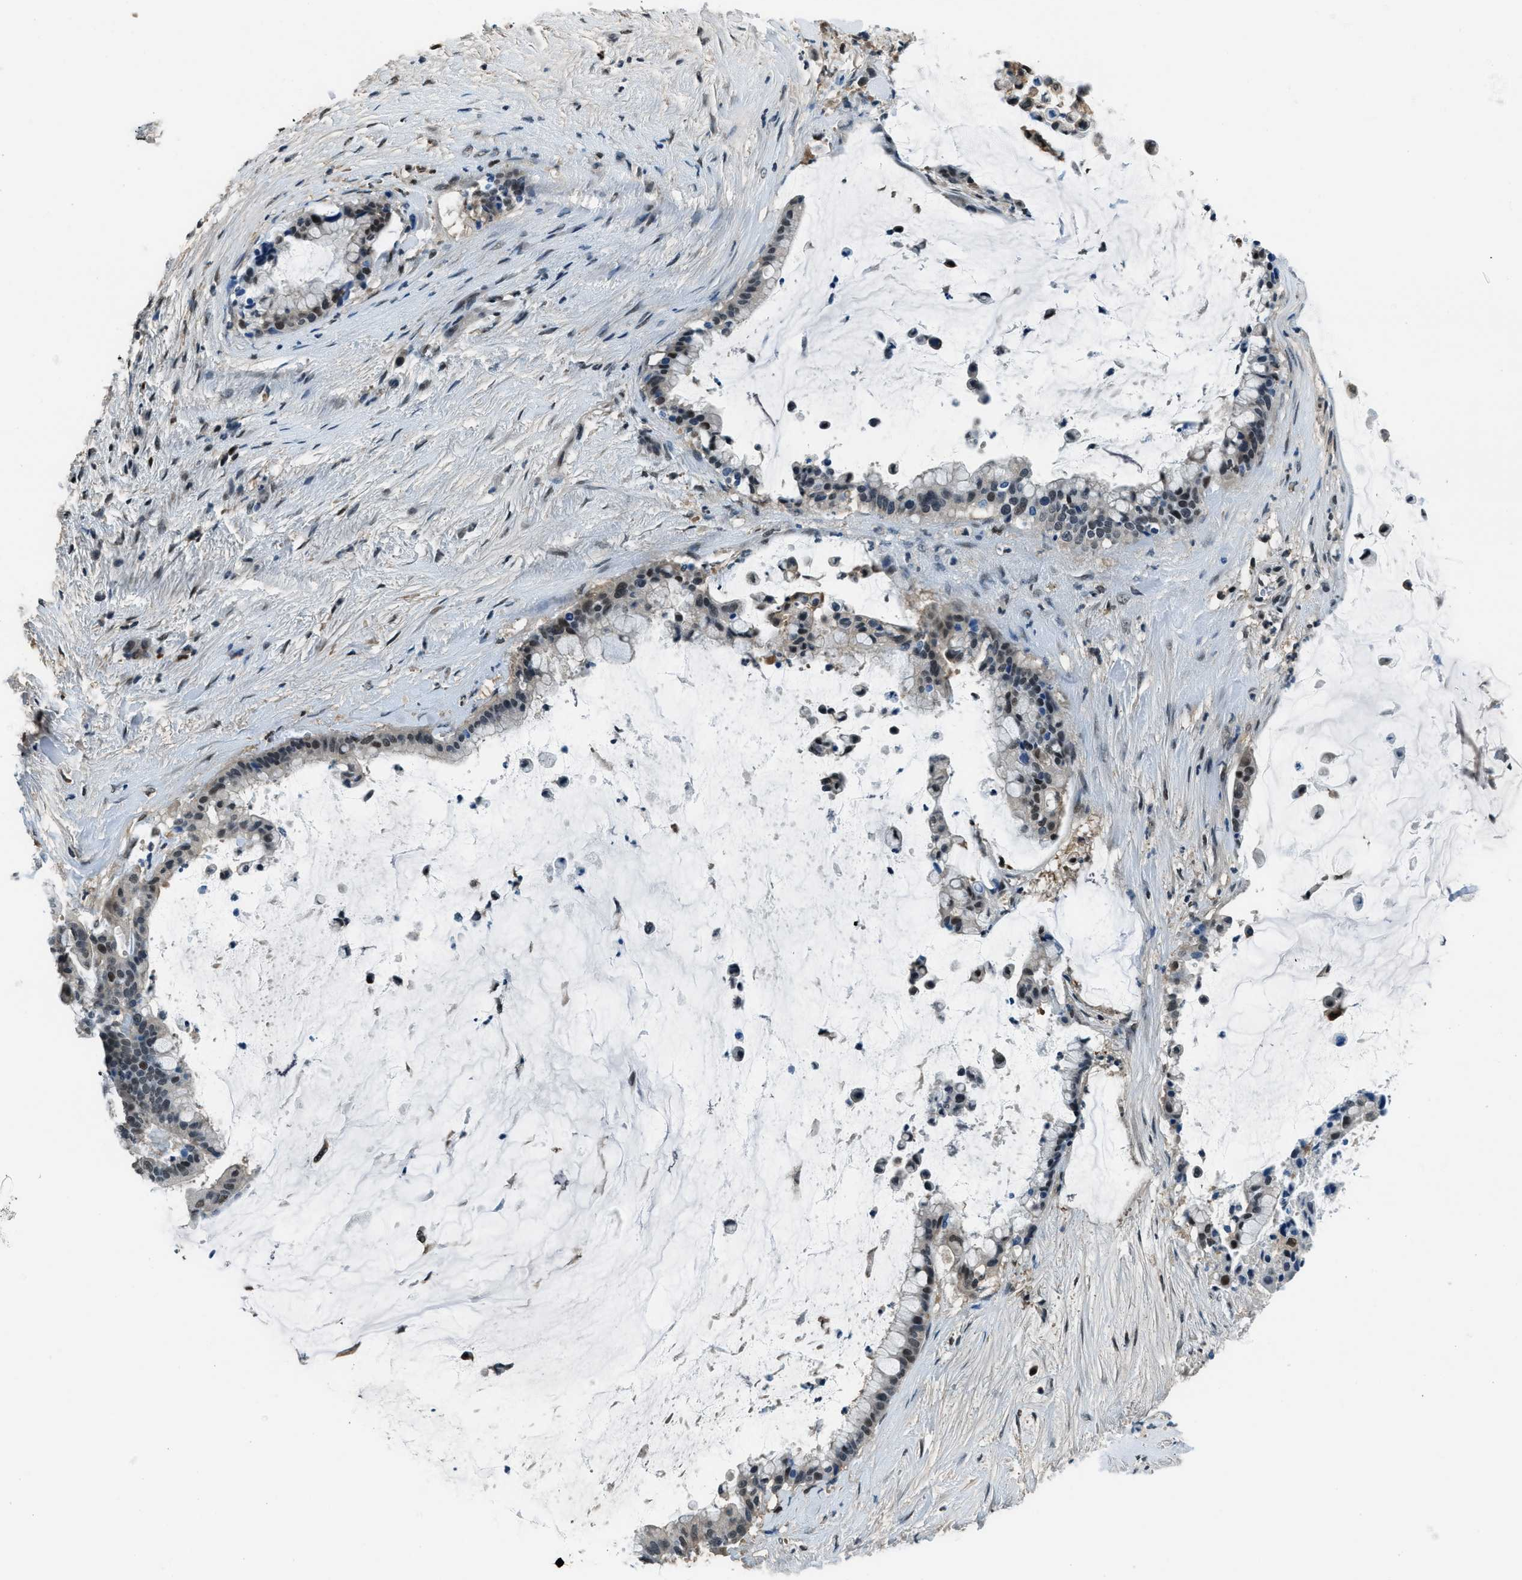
{"staining": {"intensity": "moderate", "quantity": "25%-75%", "location": "nuclear"}, "tissue": "pancreatic cancer", "cell_type": "Tumor cells", "image_type": "cancer", "snomed": [{"axis": "morphology", "description": "Adenocarcinoma, NOS"}, {"axis": "topography", "description": "Pancreas"}], "caption": "A histopathology image of human pancreatic cancer stained for a protein exhibits moderate nuclear brown staining in tumor cells. (IHC, brightfield microscopy, high magnification).", "gene": "OGFR", "patient": {"sex": "male", "age": 41}}